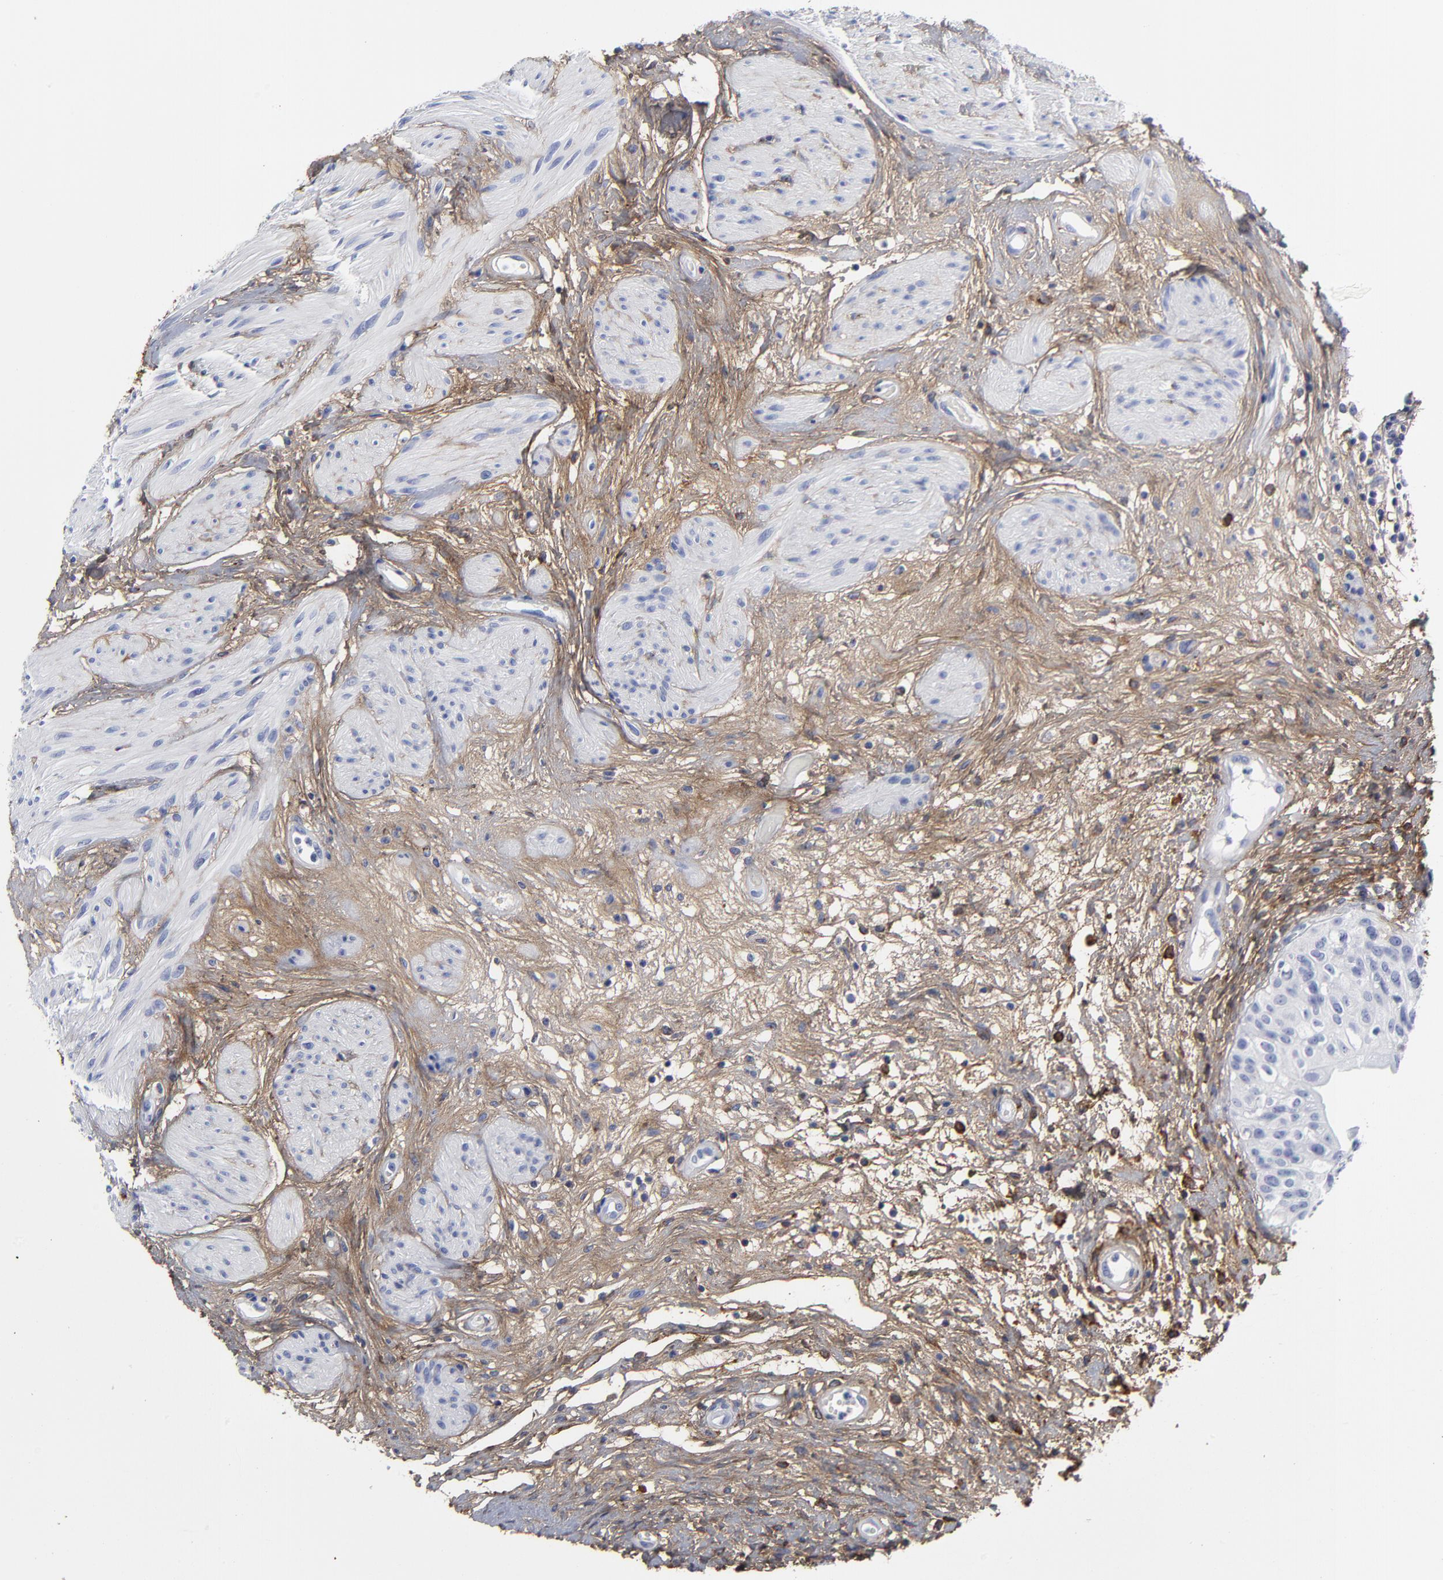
{"staining": {"intensity": "weak", "quantity": "<25%", "location": "cytoplasmic/membranous"}, "tissue": "urinary bladder", "cell_type": "Urothelial cells", "image_type": "normal", "snomed": [{"axis": "morphology", "description": "Normal tissue, NOS"}, {"axis": "topography", "description": "Urinary bladder"}], "caption": "DAB (3,3'-diaminobenzidine) immunohistochemical staining of normal human urinary bladder displays no significant staining in urothelial cells. The staining was performed using DAB (3,3'-diaminobenzidine) to visualize the protein expression in brown, while the nuclei were stained in blue with hematoxylin (Magnification: 20x).", "gene": "DCN", "patient": {"sex": "female", "age": 55}}